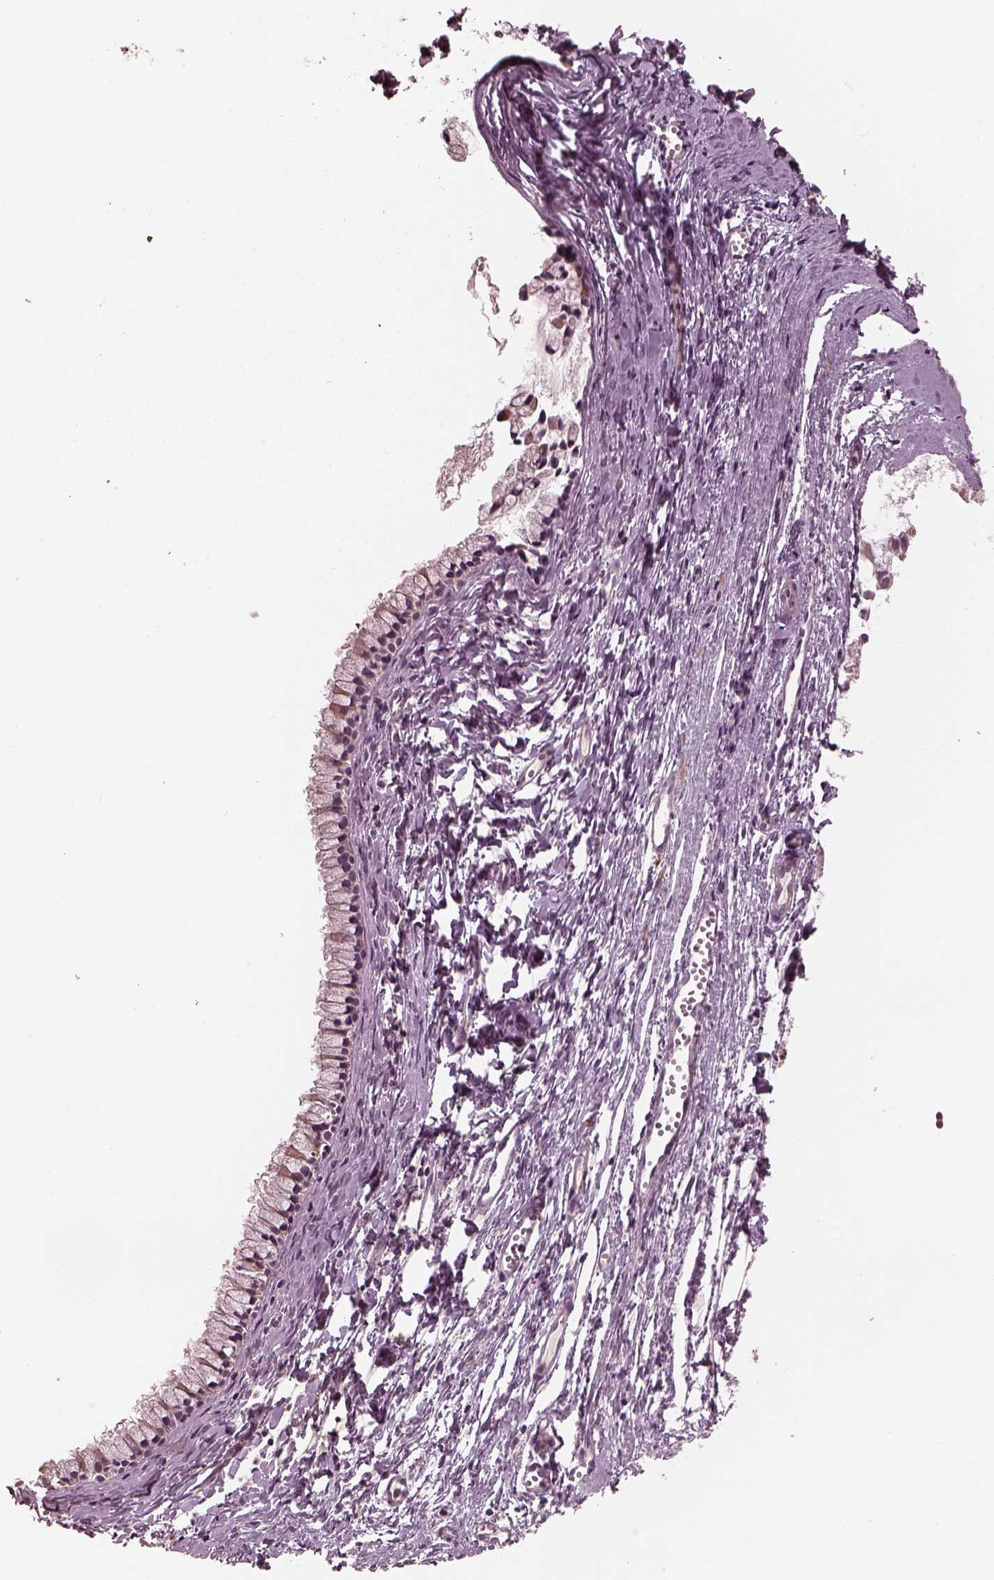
{"staining": {"intensity": "negative", "quantity": "none", "location": "none"}, "tissue": "nasopharynx", "cell_type": "Respiratory epithelial cells", "image_type": "normal", "snomed": [{"axis": "morphology", "description": "Normal tissue, NOS"}, {"axis": "topography", "description": "Nasopharynx"}], "caption": "Immunohistochemical staining of unremarkable nasopharynx demonstrates no significant positivity in respiratory epithelial cells.", "gene": "OPTC", "patient": {"sex": "male", "age": 83}}